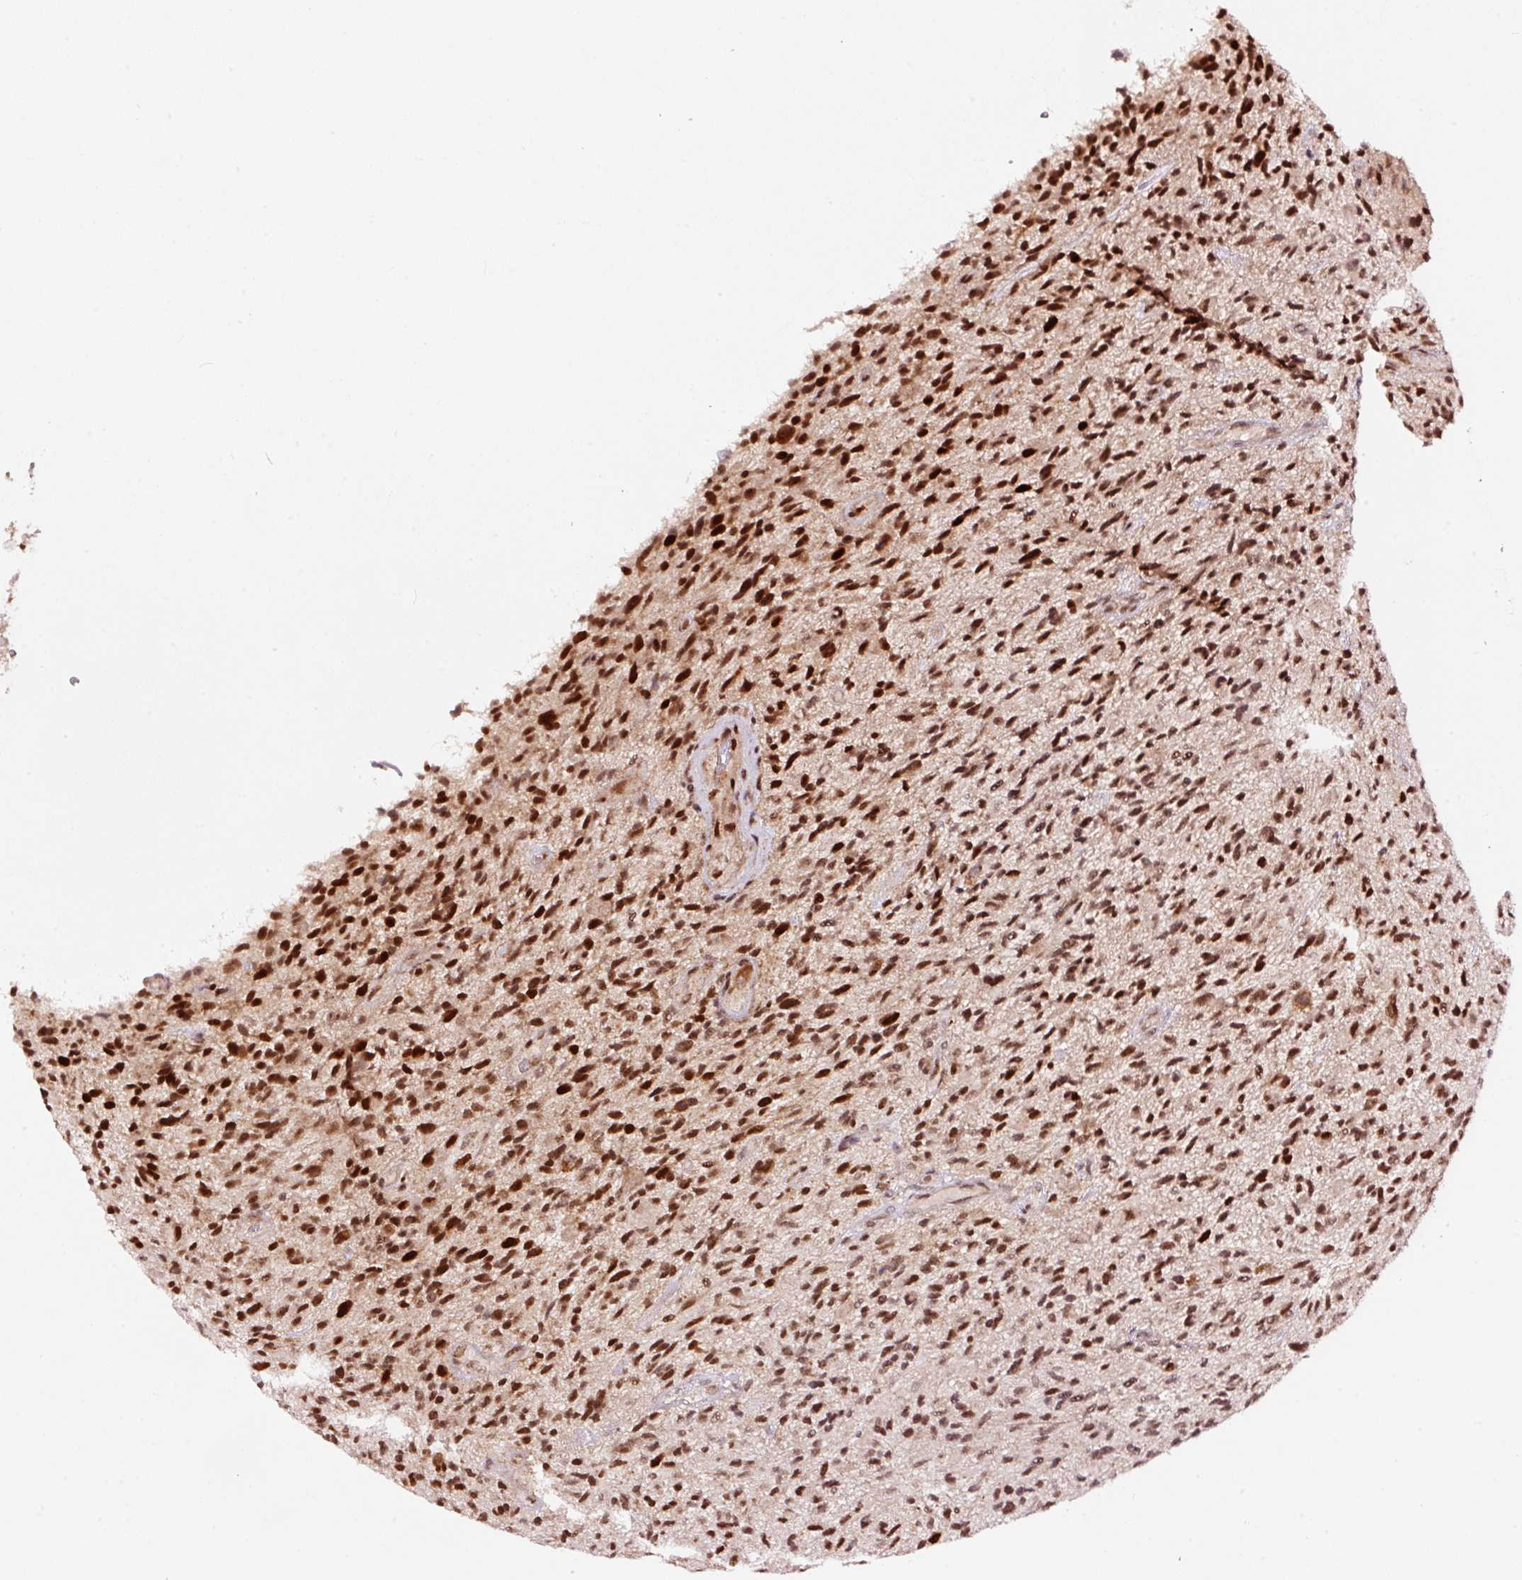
{"staining": {"intensity": "strong", "quantity": ">75%", "location": "nuclear"}, "tissue": "glioma", "cell_type": "Tumor cells", "image_type": "cancer", "snomed": [{"axis": "morphology", "description": "Glioma, malignant, High grade"}, {"axis": "topography", "description": "Brain"}], "caption": "Protein staining shows strong nuclear expression in about >75% of tumor cells in malignant glioma (high-grade).", "gene": "RFC4", "patient": {"sex": "male", "age": 47}}